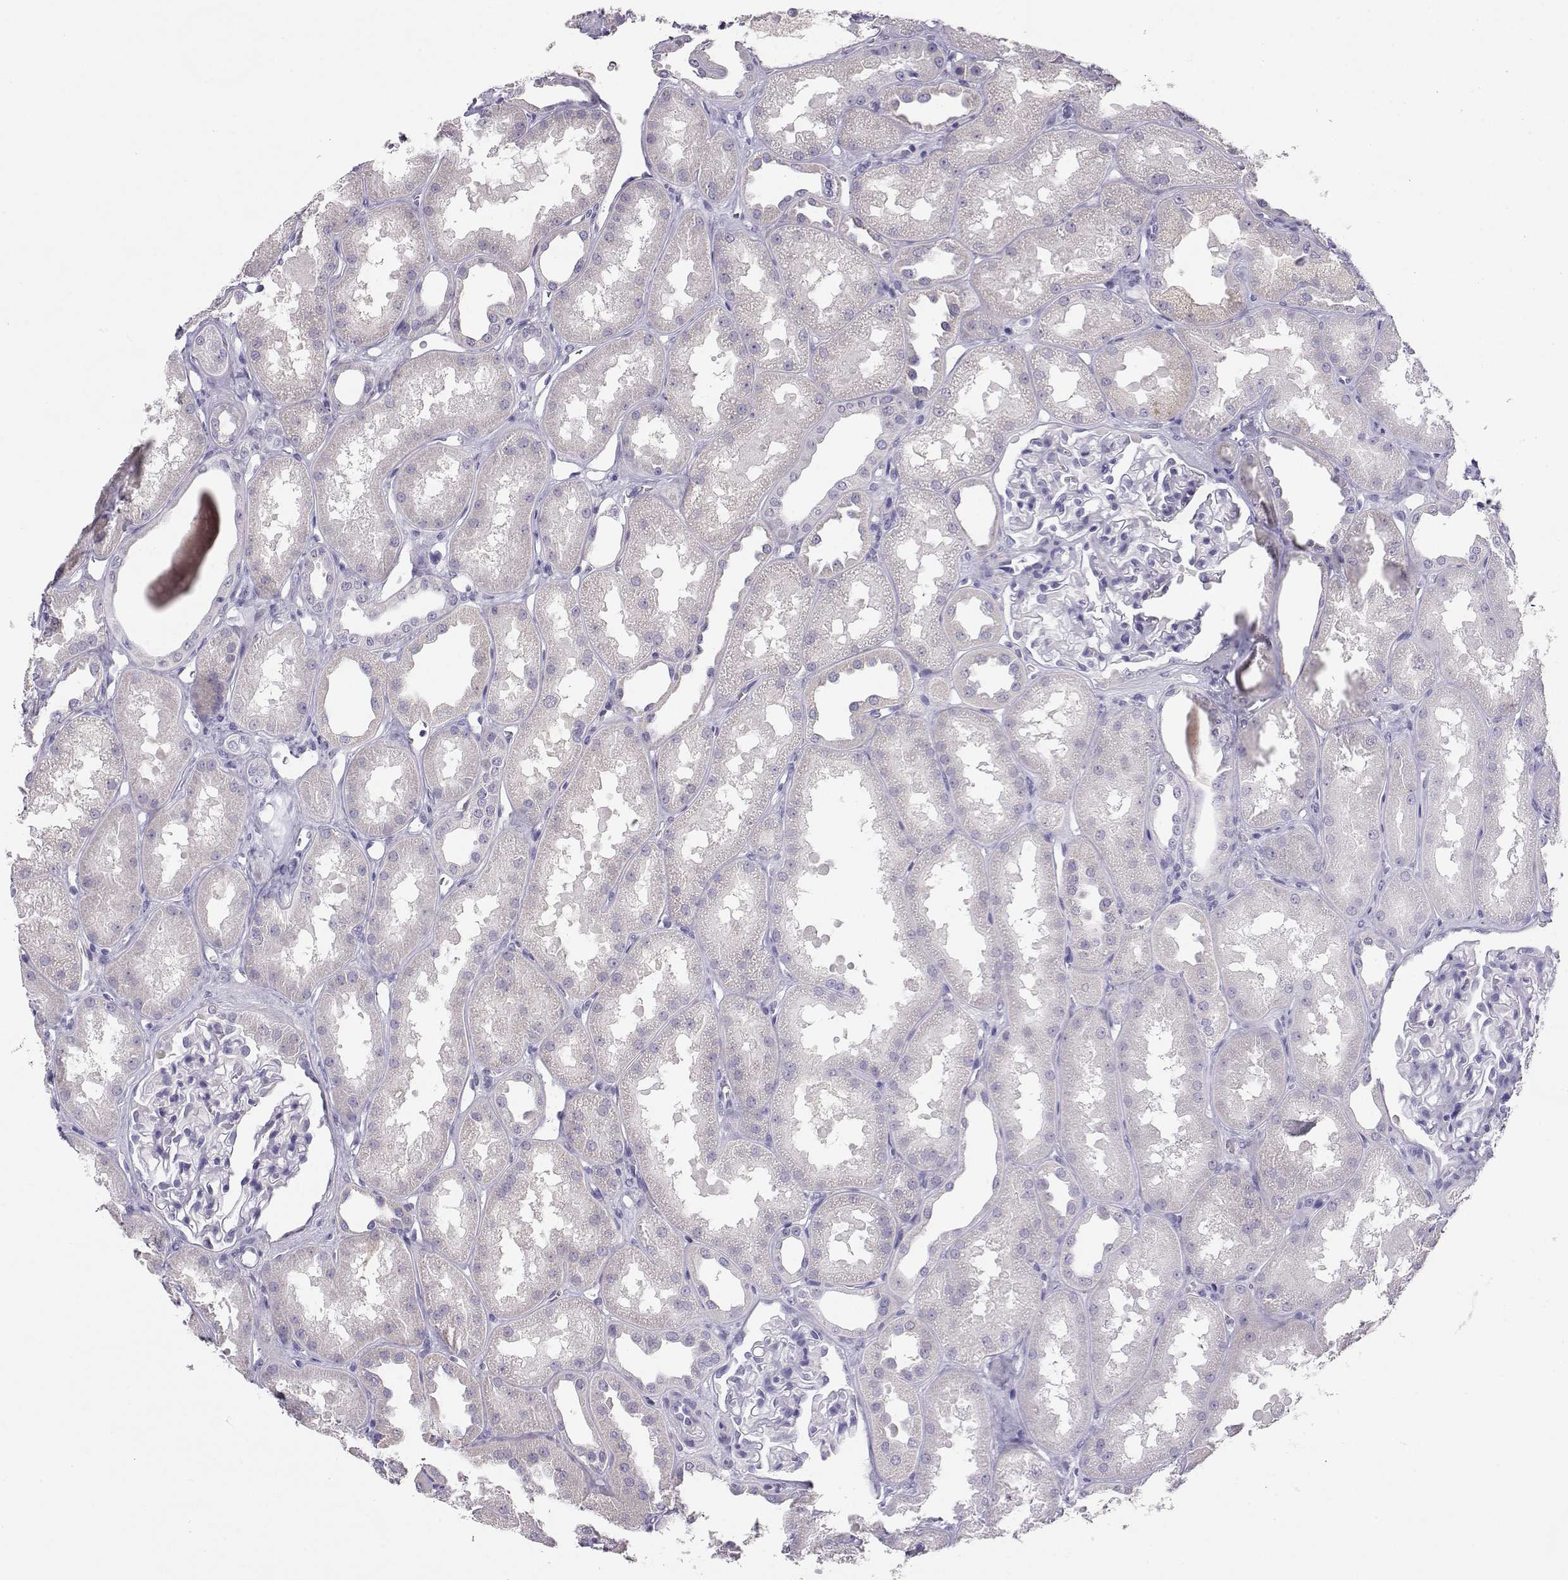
{"staining": {"intensity": "negative", "quantity": "none", "location": "none"}, "tissue": "kidney", "cell_type": "Cells in glomeruli", "image_type": "normal", "snomed": [{"axis": "morphology", "description": "Normal tissue, NOS"}, {"axis": "topography", "description": "Kidney"}], "caption": "Kidney stained for a protein using IHC demonstrates no staining cells in glomeruli.", "gene": "ENDOU", "patient": {"sex": "male", "age": 61}}